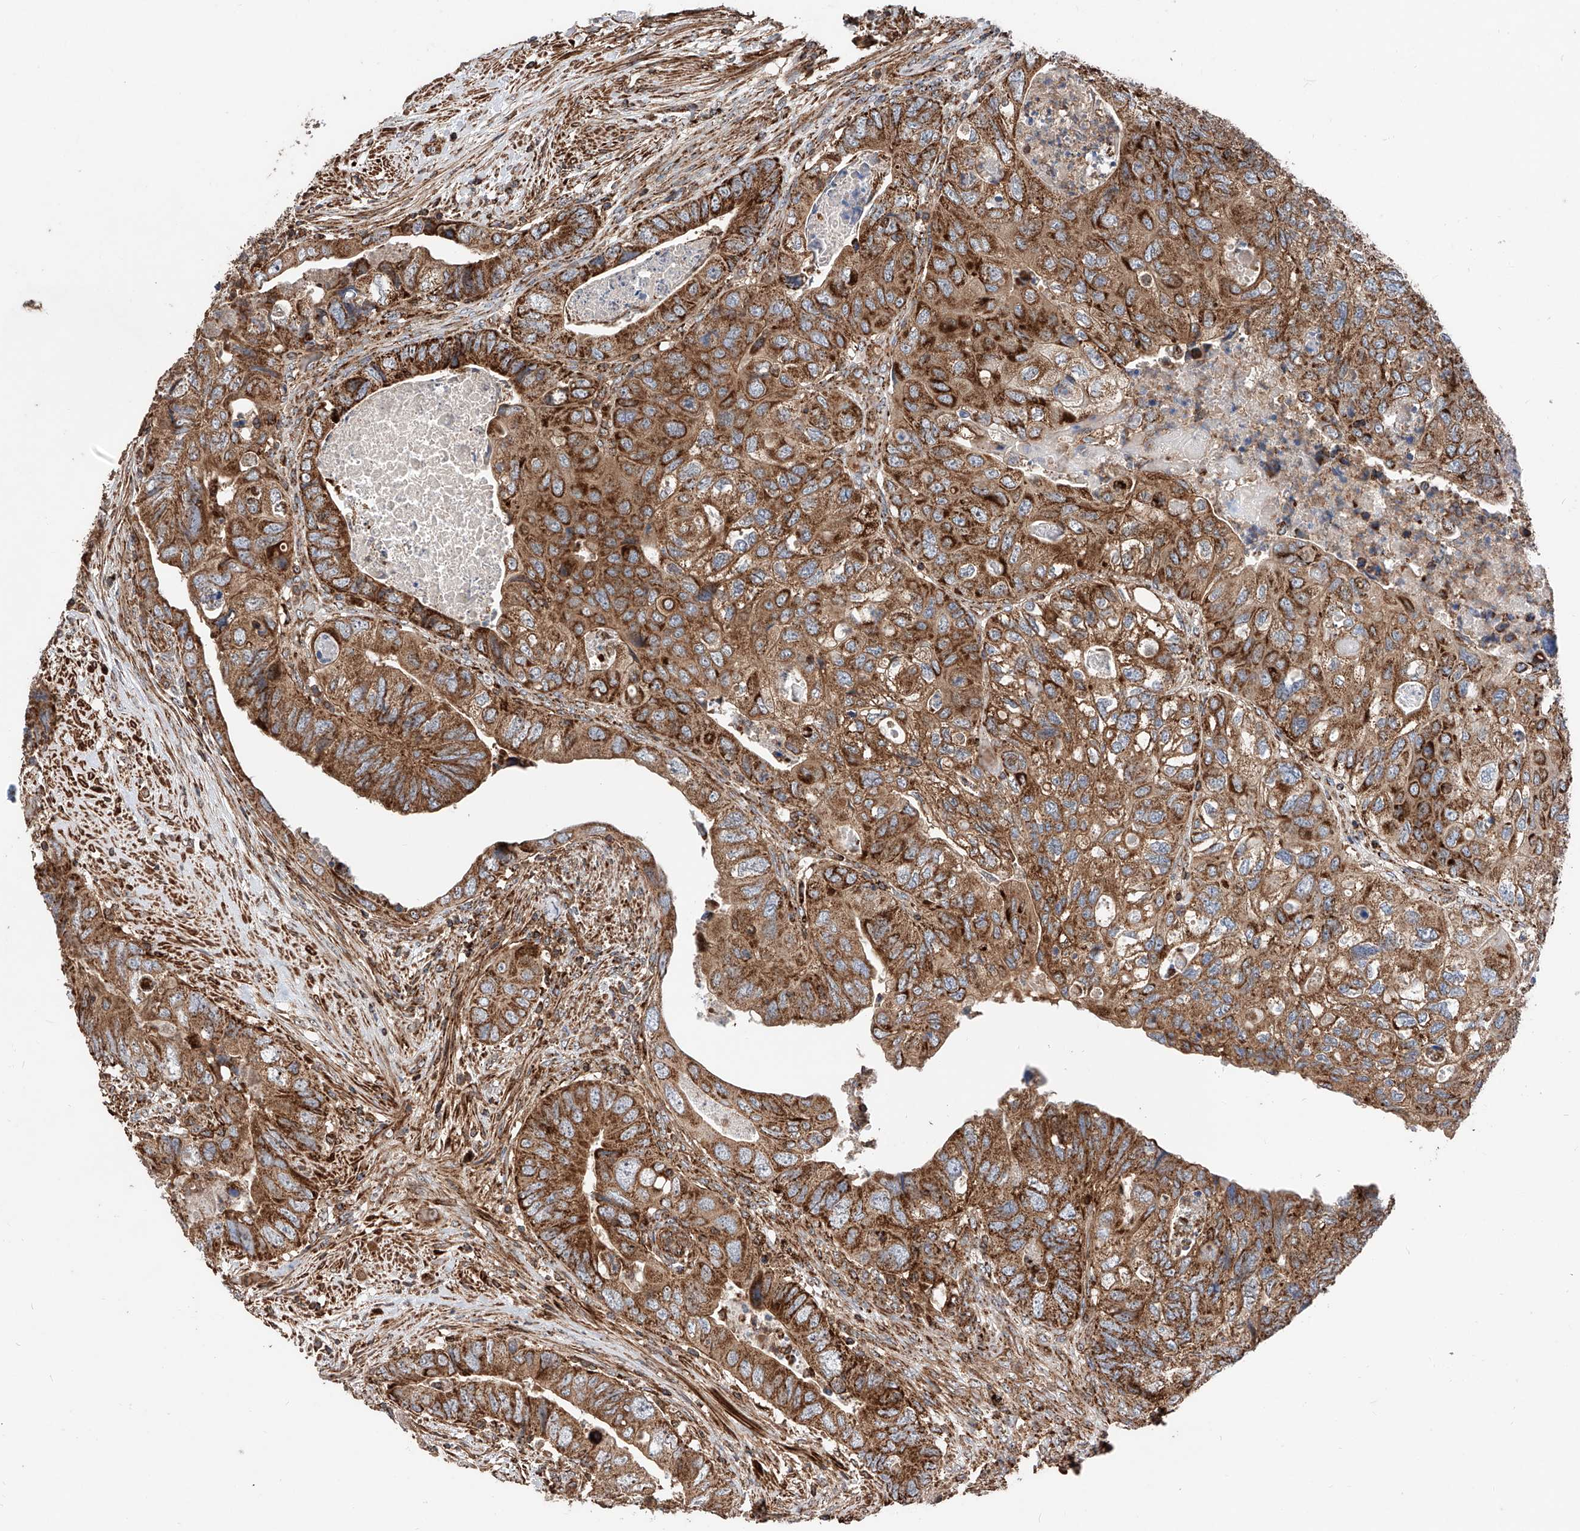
{"staining": {"intensity": "strong", "quantity": ">75%", "location": "cytoplasmic/membranous"}, "tissue": "colorectal cancer", "cell_type": "Tumor cells", "image_type": "cancer", "snomed": [{"axis": "morphology", "description": "Adenocarcinoma, NOS"}, {"axis": "topography", "description": "Rectum"}], "caption": "About >75% of tumor cells in colorectal adenocarcinoma demonstrate strong cytoplasmic/membranous protein expression as visualized by brown immunohistochemical staining.", "gene": "PISD", "patient": {"sex": "male", "age": 63}}